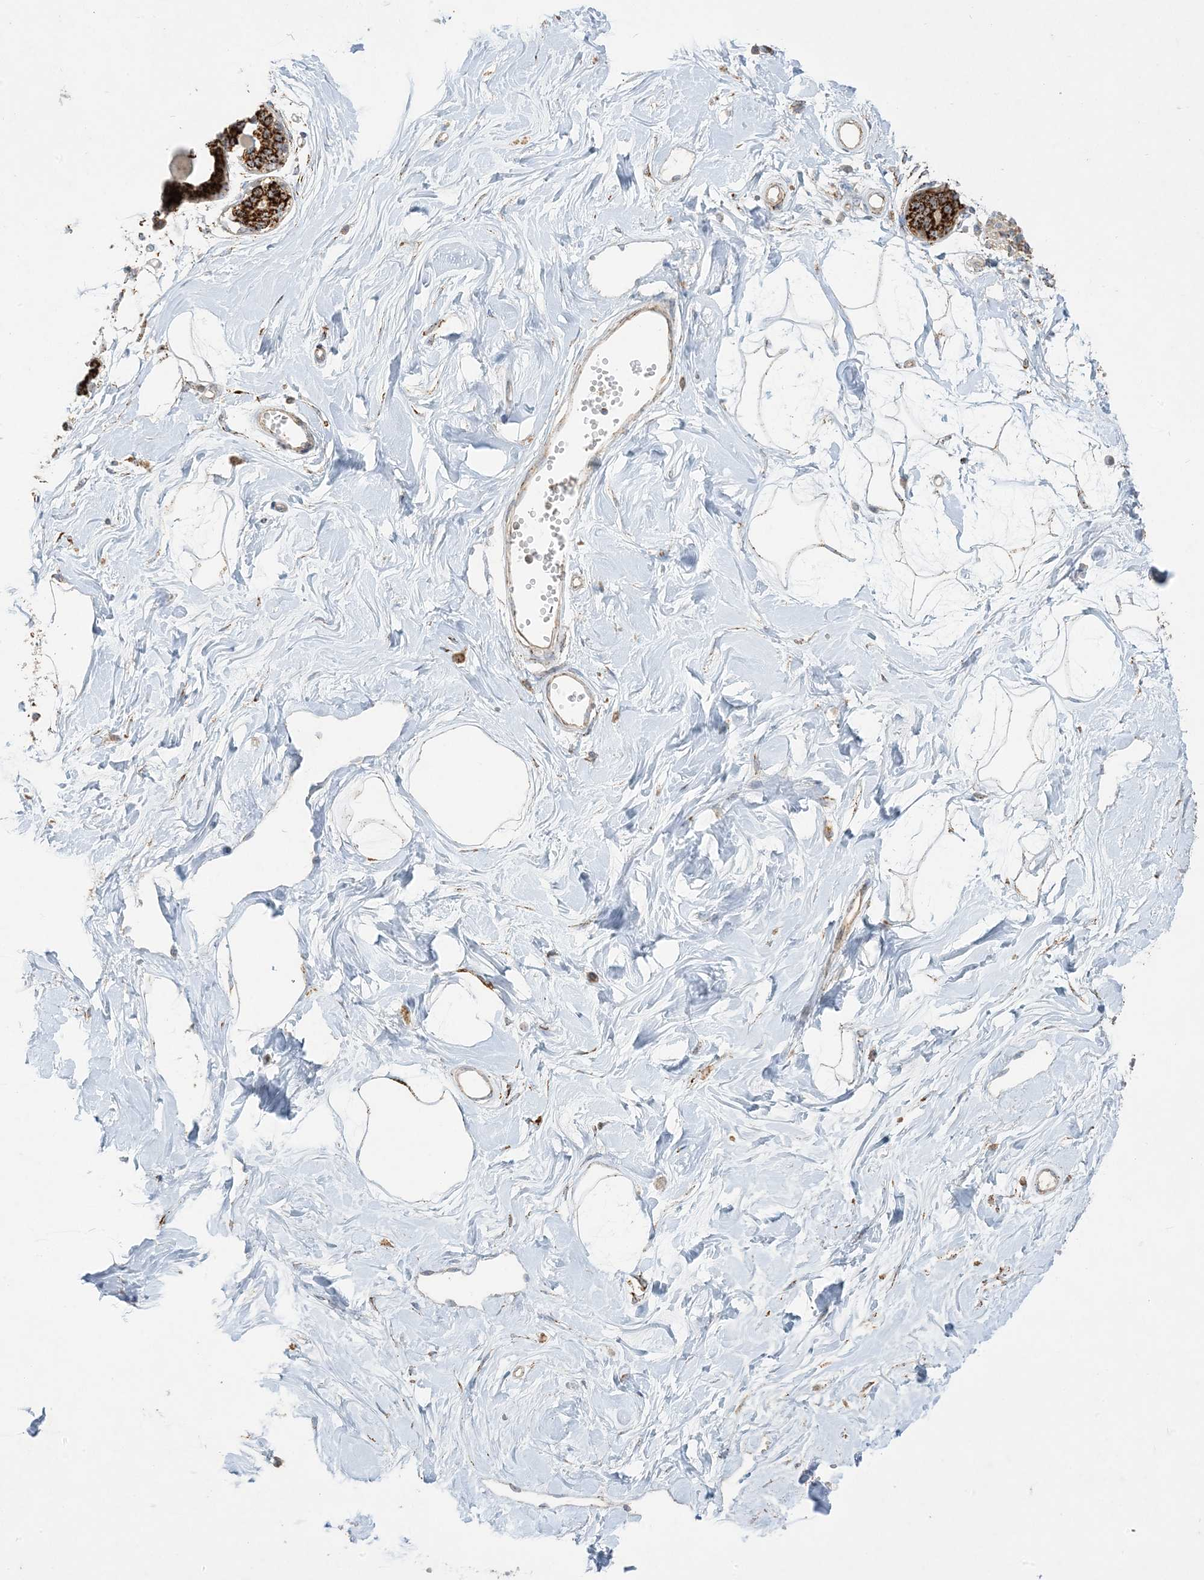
{"staining": {"intensity": "moderate", "quantity": "25%-75%", "location": "cytoplasmic/membranous"}, "tissue": "breast", "cell_type": "Adipocytes", "image_type": "normal", "snomed": [{"axis": "morphology", "description": "Normal tissue, NOS"}, {"axis": "topography", "description": "Breast"}], "caption": "The photomicrograph shows immunohistochemical staining of benign breast. There is moderate cytoplasmic/membranous positivity is identified in about 25%-75% of adipocytes.", "gene": "NDUFAF3", "patient": {"sex": "female", "age": 45}}